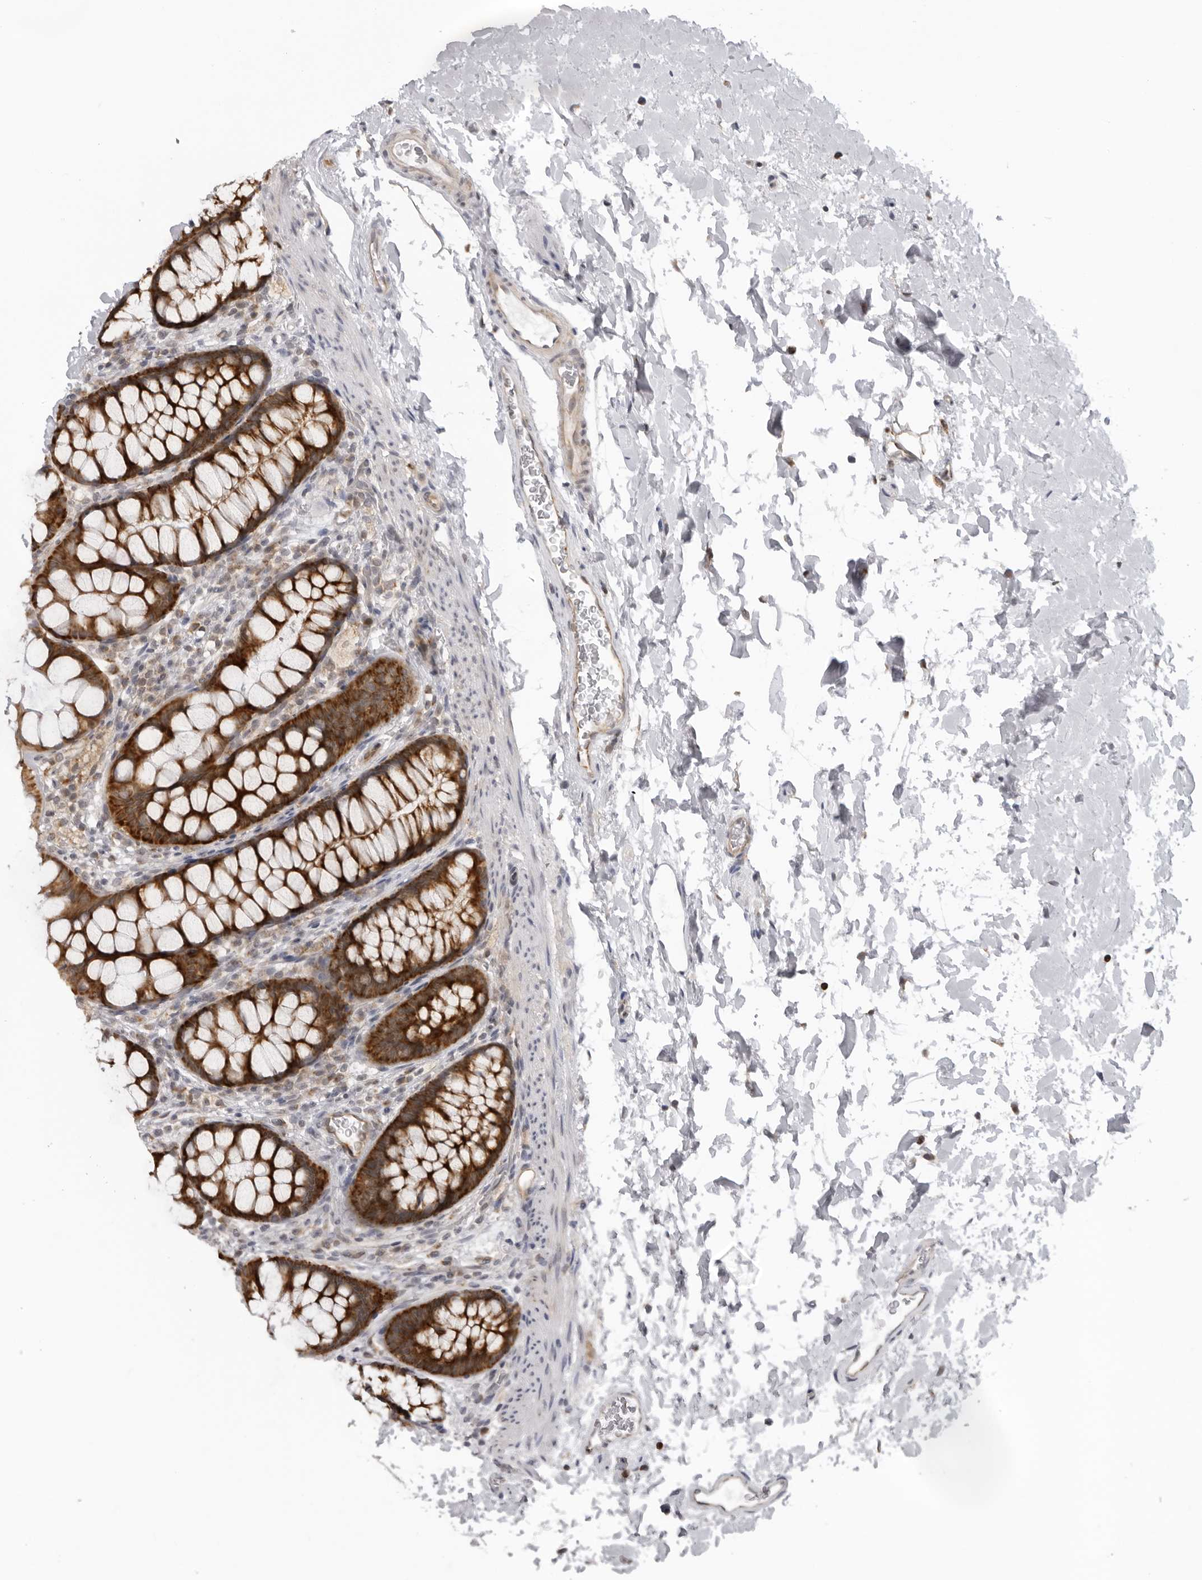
{"staining": {"intensity": "weak", "quantity": "25%-75%", "location": "cytoplasmic/membranous"}, "tissue": "colon", "cell_type": "Endothelial cells", "image_type": "normal", "snomed": [{"axis": "morphology", "description": "Normal tissue, NOS"}, {"axis": "topography", "description": "Colon"}], "caption": "Protein positivity by IHC exhibits weak cytoplasmic/membranous staining in about 25%-75% of endothelial cells in unremarkable colon. The protein is stained brown, and the nuclei are stained in blue (DAB IHC with brightfield microscopy, high magnification).", "gene": "MRPS15", "patient": {"sex": "female", "age": 62}}